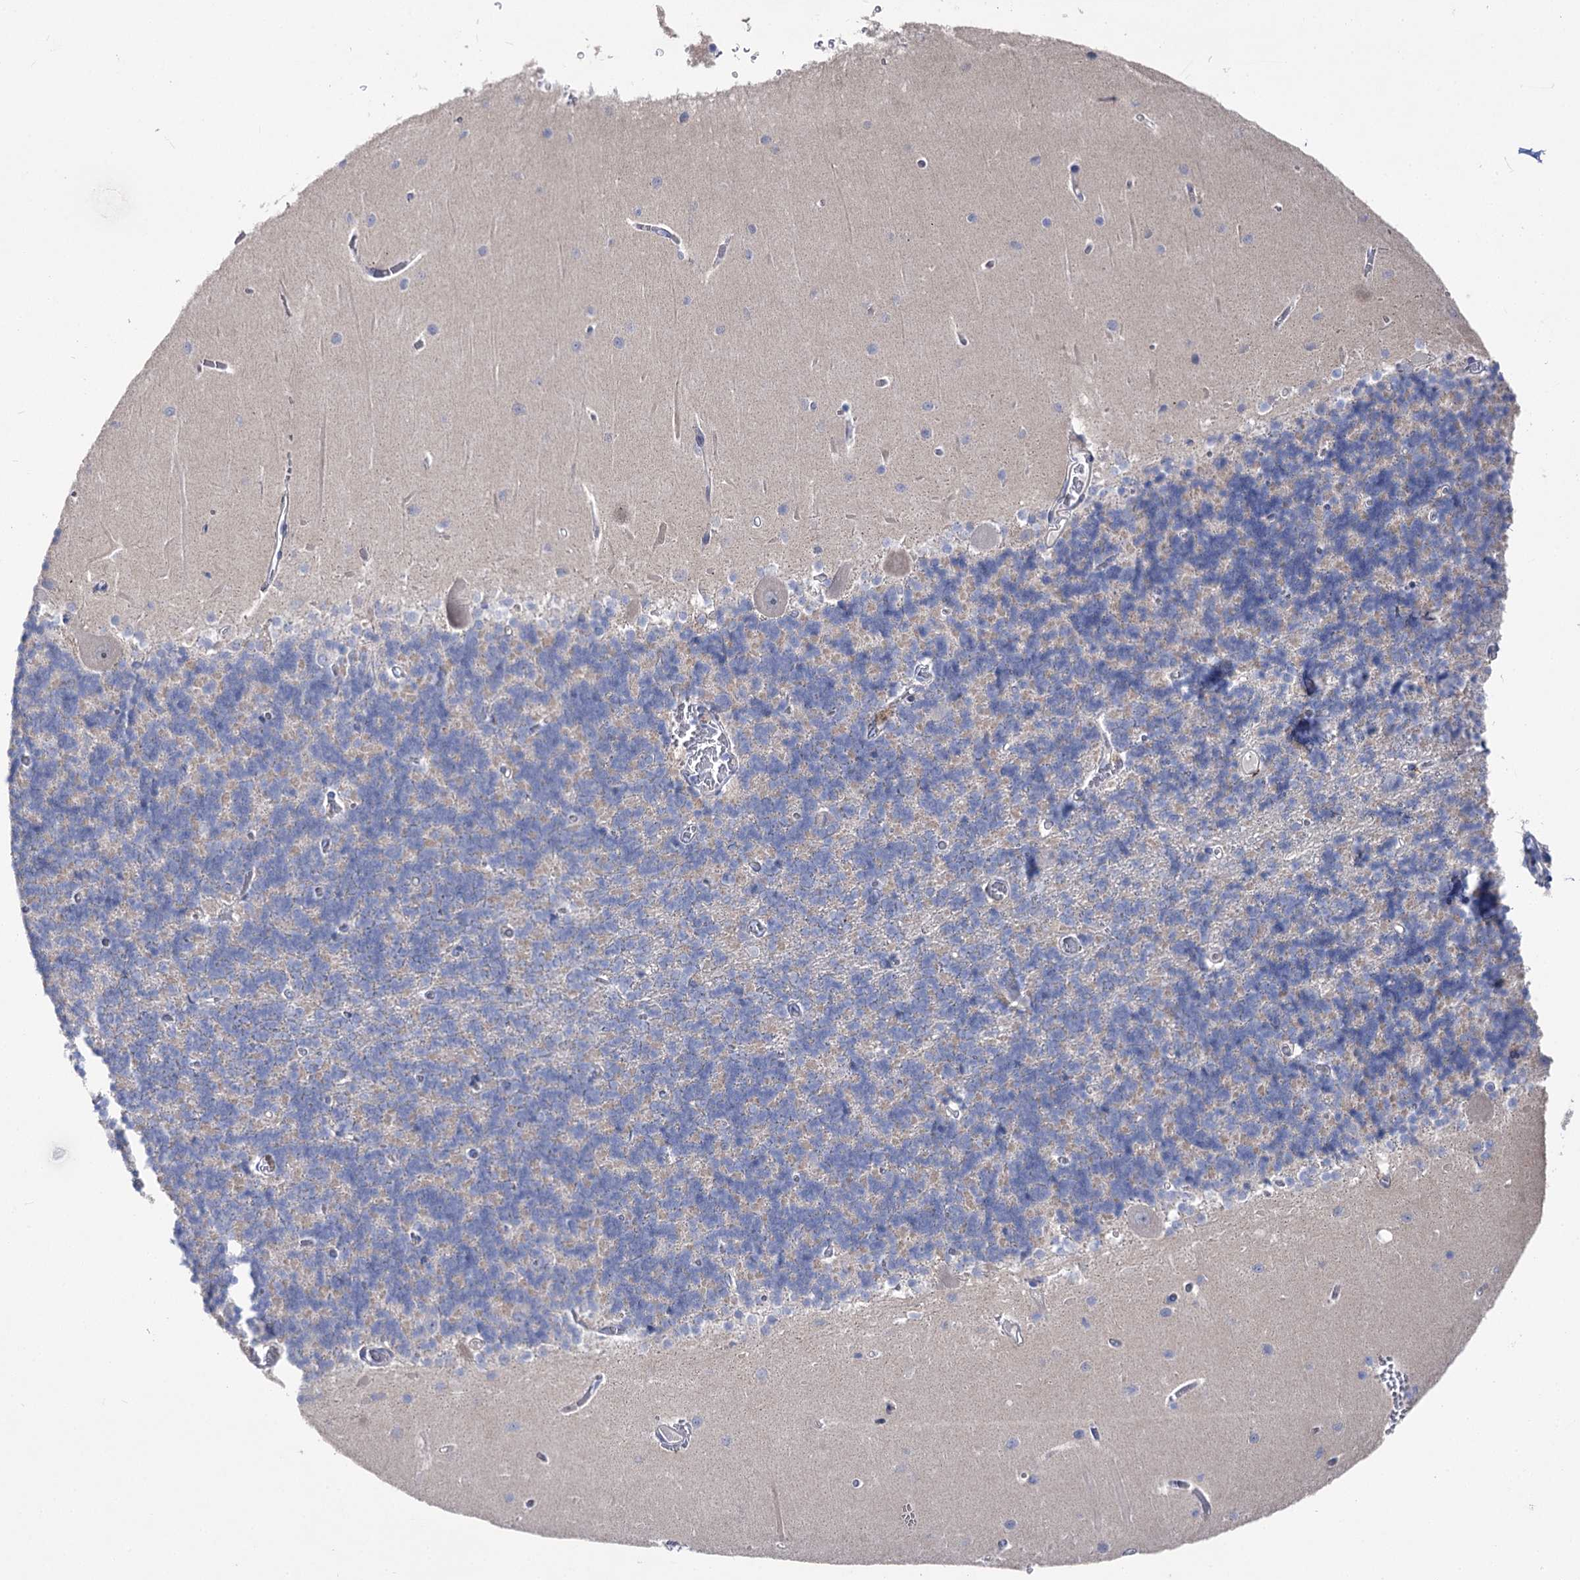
{"staining": {"intensity": "weak", "quantity": "<25%", "location": "cytoplasmic/membranous"}, "tissue": "cerebellum", "cell_type": "Cells in granular layer", "image_type": "normal", "snomed": [{"axis": "morphology", "description": "Normal tissue, NOS"}, {"axis": "topography", "description": "Cerebellum"}], "caption": "There is no significant positivity in cells in granular layer of cerebellum. (Stains: DAB immunohistochemistry (IHC) with hematoxylin counter stain, Microscopy: brightfield microscopy at high magnification).", "gene": "NRAP", "patient": {"sex": "male", "age": 37}}